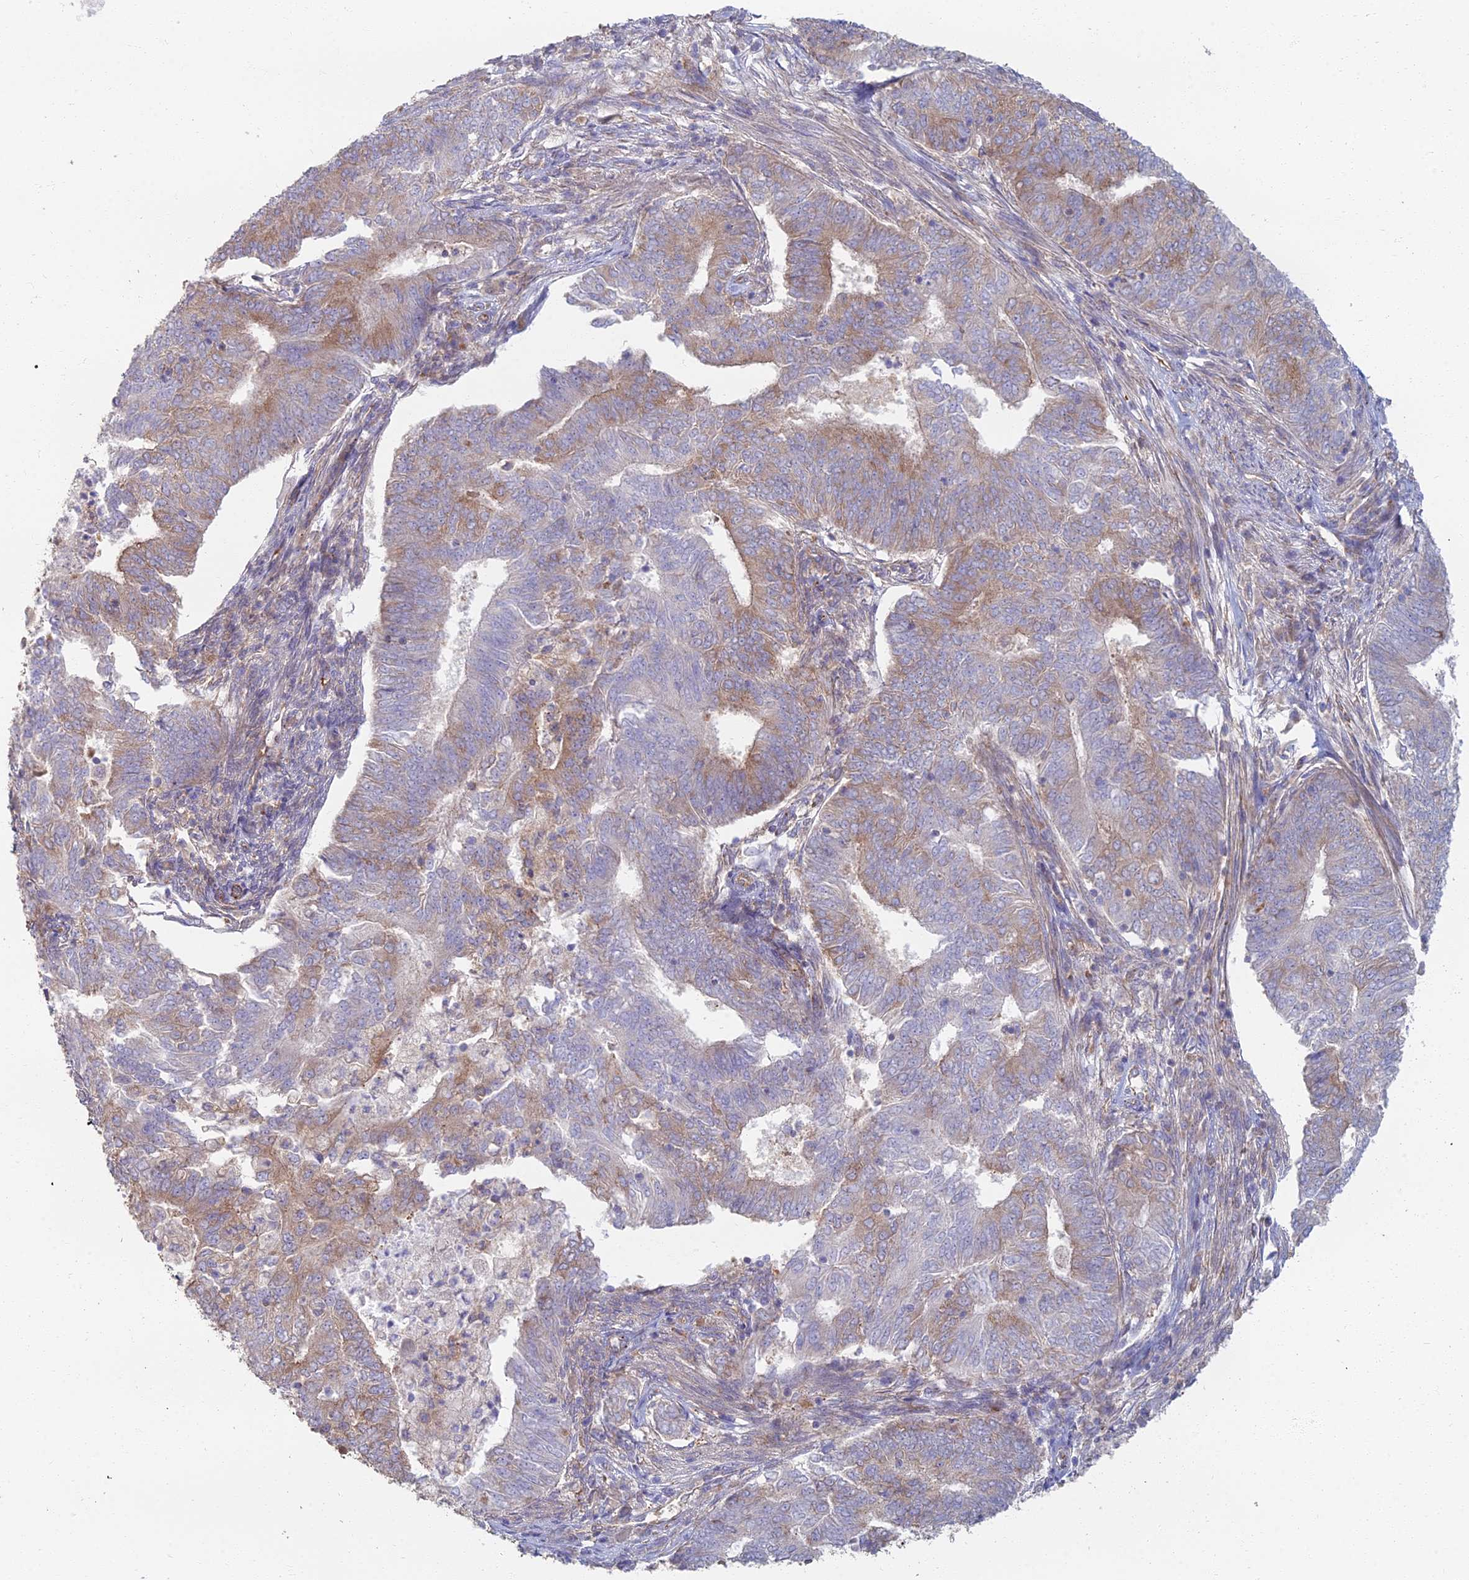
{"staining": {"intensity": "moderate", "quantity": "25%-75%", "location": "cytoplasmic/membranous"}, "tissue": "endometrial cancer", "cell_type": "Tumor cells", "image_type": "cancer", "snomed": [{"axis": "morphology", "description": "Adenocarcinoma, NOS"}, {"axis": "topography", "description": "Endometrium"}], "caption": "Human adenocarcinoma (endometrial) stained for a protein (brown) demonstrates moderate cytoplasmic/membranous positive positivity in approximately 25%-75% of tumor cells.", "gene": "RBSN", "patient": {"sex": "female", "age": 62}}